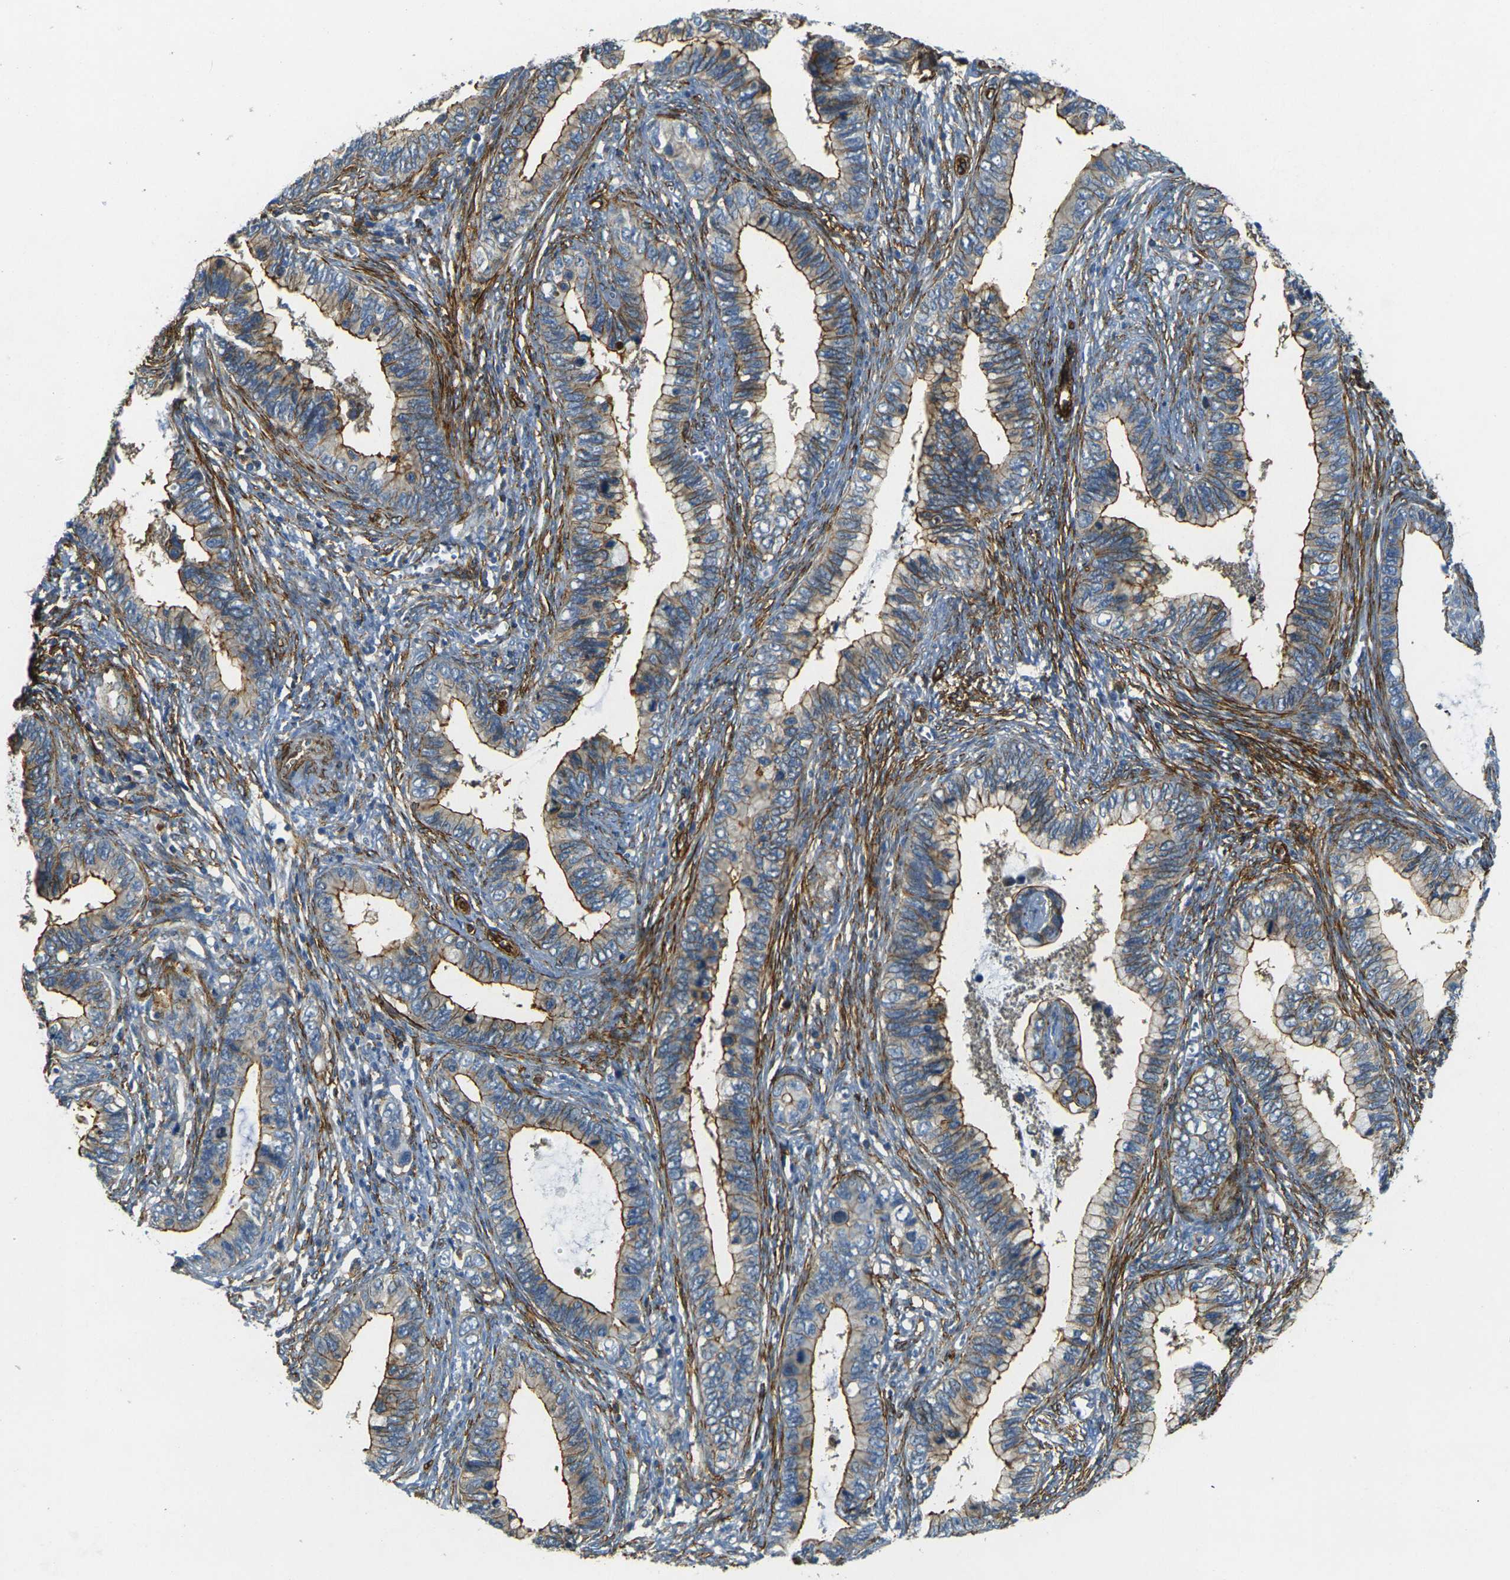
{"staining": {"intensity": "moderate", "quantity": "25%-75%", "location": "cytoplasmic/membranous"}, "tissue": "cervical cancer", "cell_type": "Tumor cells", "image_type": "cancer", "snomed": [{"axis": "morphology", "description": "Adenocarcinoma, NOS"}, {"axis": "topography", "description": "Cervix"}], "caption": "Immunohistochemical staining of adenocarcinoma (cervical) exhibits moderate cytoplasmic/membranous protein expression in about 25%-75% of tumor cells.", "gene": "EPHA7", "patient": {"sex": "female", "age": 44}}